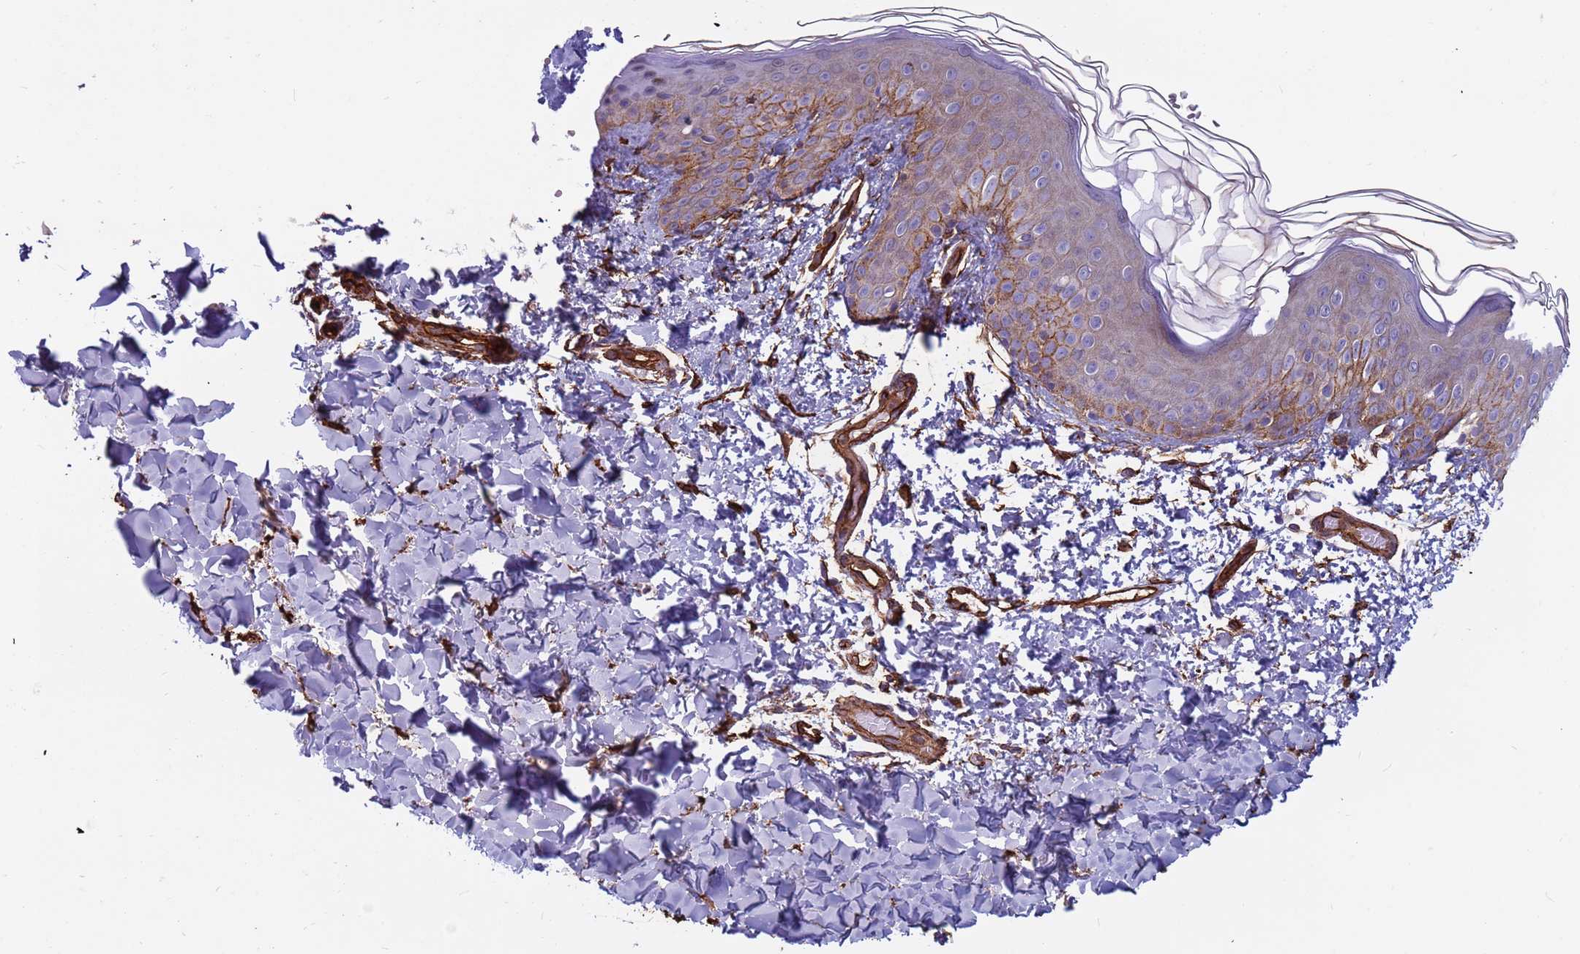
{"staining": {"intensity": "strong", "quantity": ">75%", "location": "cytoplasmic/membranous"}, "tissue": "skin", "cell_type": "Fibroblasts", "image_type": "normal", "snomed": [{"axis": "morphology", "description": "Normal tissue, NOS"}, {"axis": "topography", "description": "Skin"}], "caption": "A brown stain labels strong cytoplasmic/membranous staining of a protein in fibroblasts of normal skin. (DAB = brown stain, brightfield microscopy at high magnification).", "gene": "EHD2", "patient": {"sex": "female", "age": 58}}